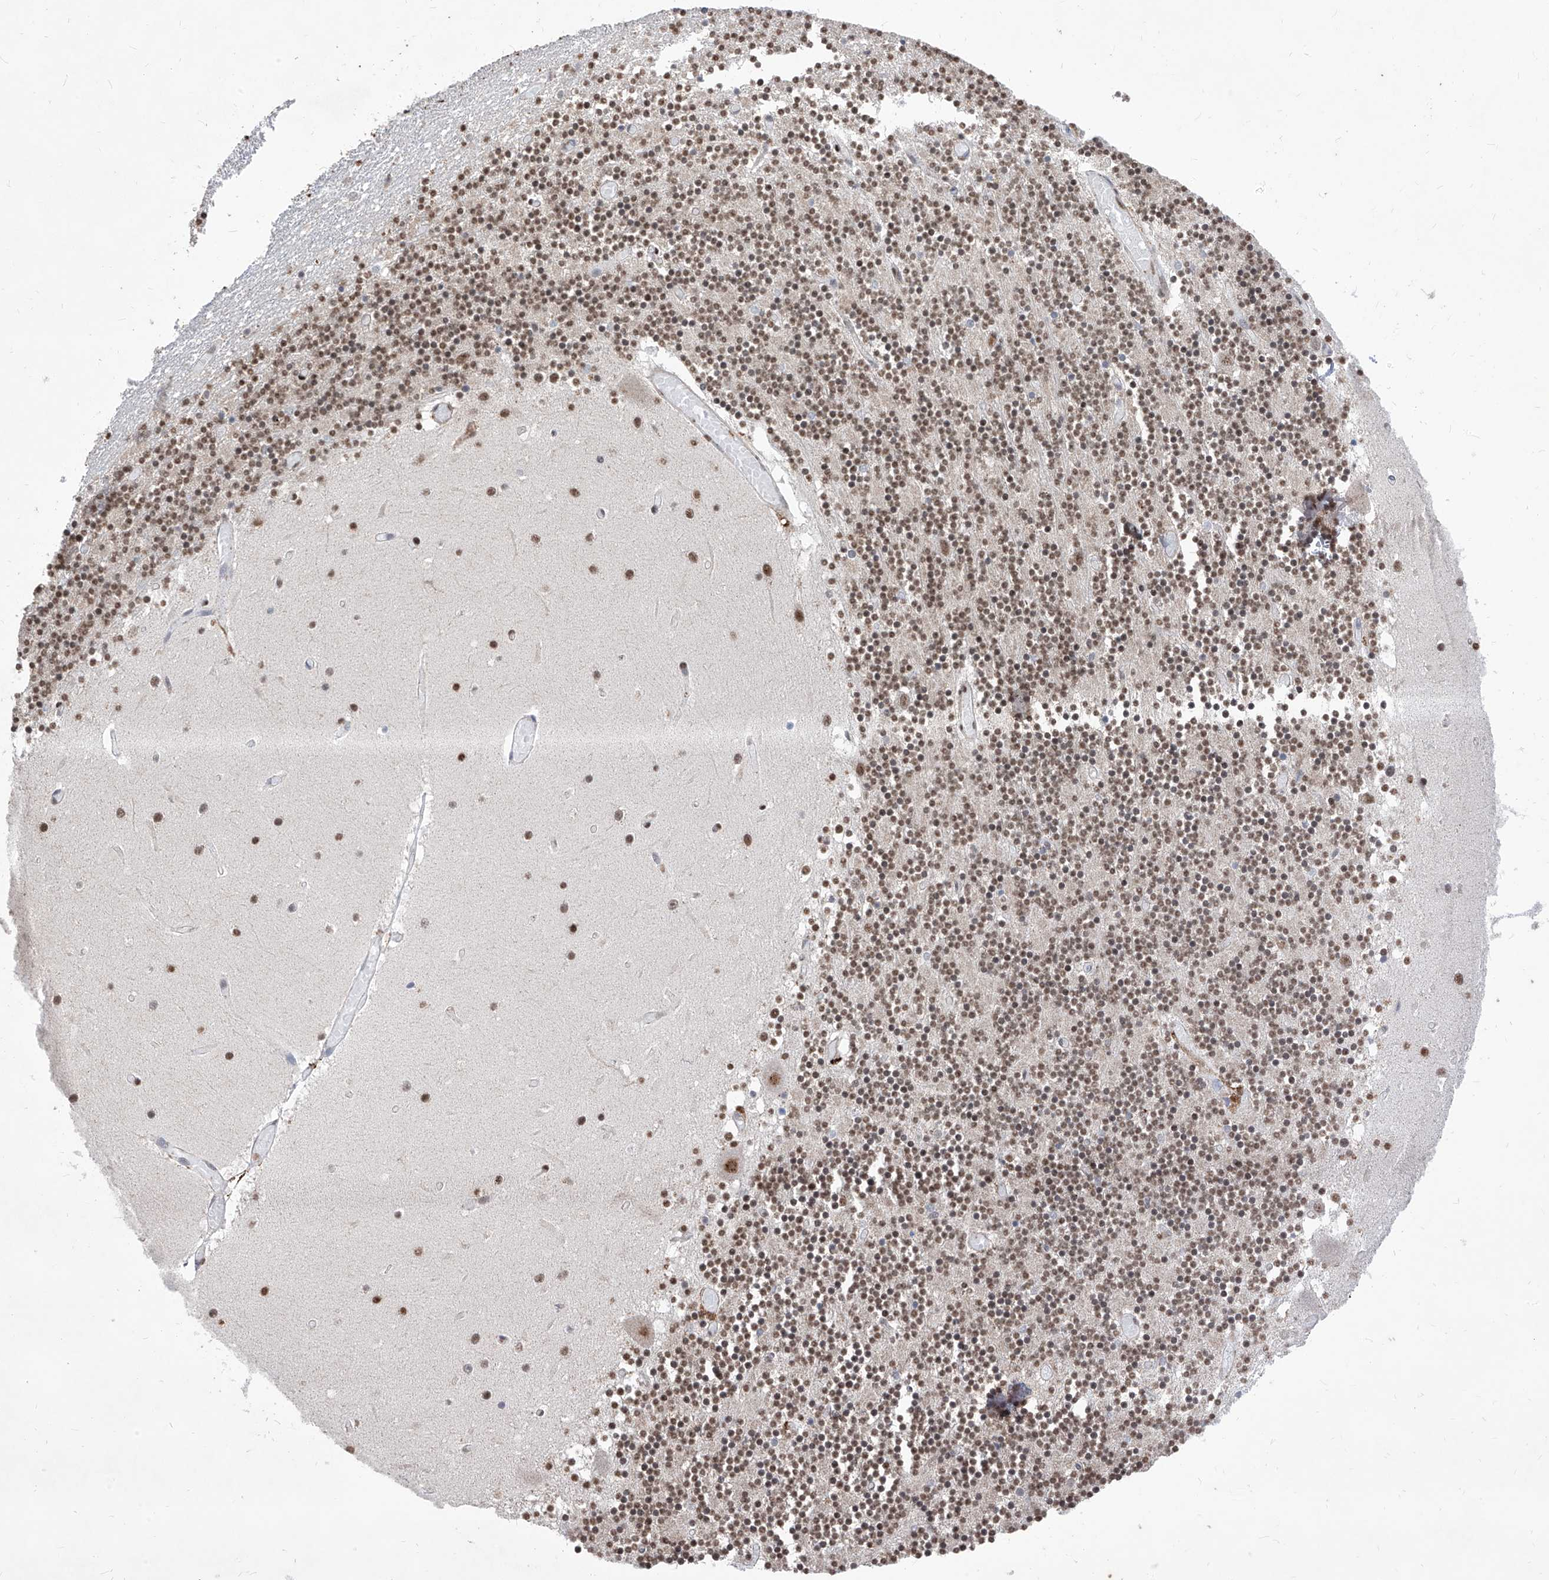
{"staining": {"intensity": "moderate", "quantity": ">75%", "location": "cytoplasmic/membranous,nuclear"}, "tissue": "cerebellum", "cell_type": "Cells in granular layer", "image_type": "normal", "snomed": [{"axis": "morphology", "description": "Normal tissue, NOS"}, {"axis": "topography", "description": "Cerebellum"}], "caption": "This image reveals IHC staining of normal cerebellum, with medium moderate cytoplasmic/membranous,nuclear staining in approximately >75% of cells in granular layer.", "gene": "PHF5A", "patient": {"sex": "female", "age": 28}}